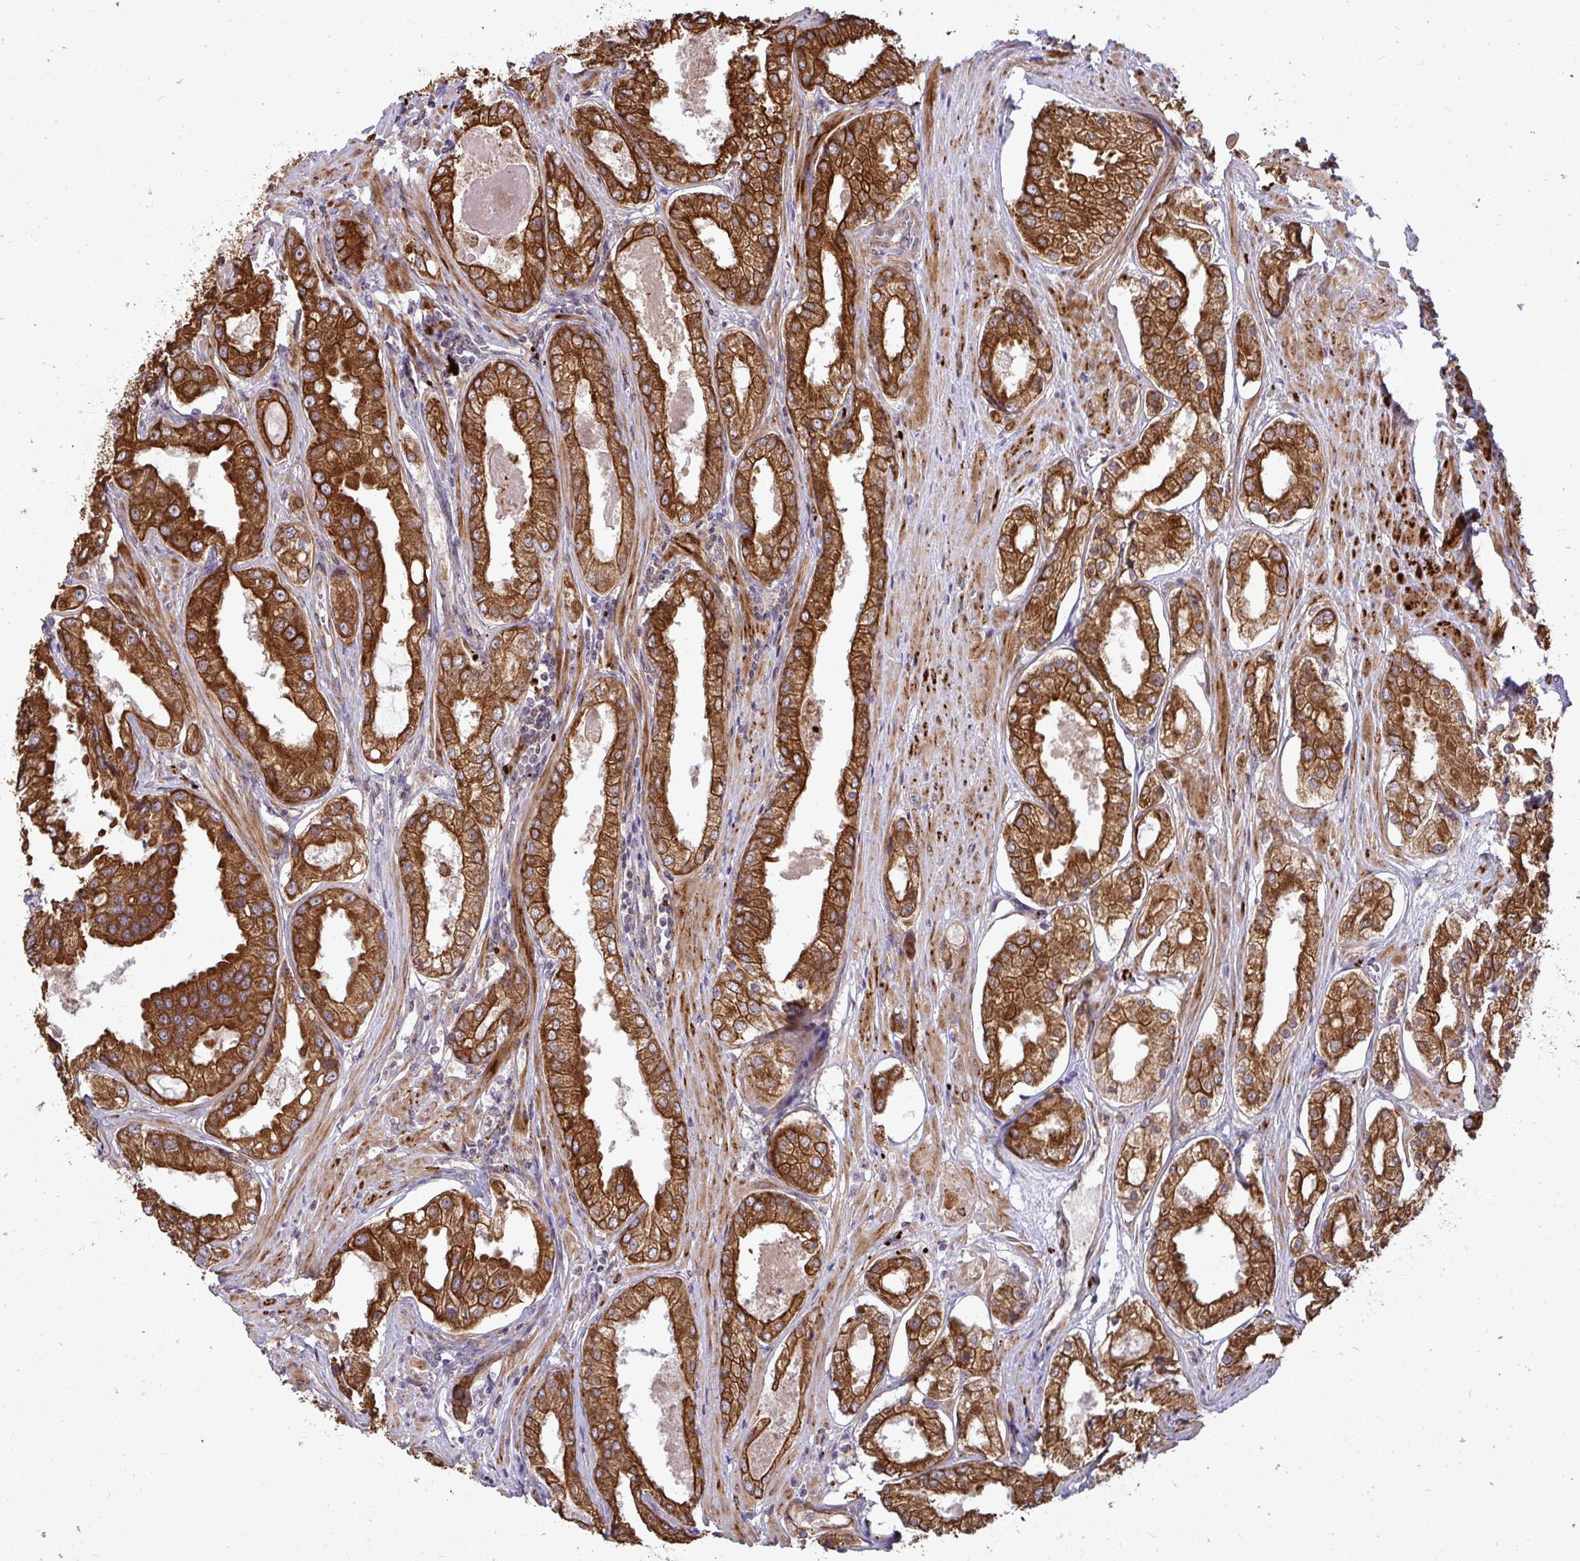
{"staining": {"intensity": "strong", "quantity": ">75%", "location": "cytoplasmic/membranous"}, "tissue": "prostate cancer", "cell_type": "Tumor cells", "image_type": "cancer", "snomed": [{"axis": "morphology", "description": "Adenocarcinoma, Low grade"}, {"axis": "topography", "description": "Prostate"}], "caption": "Prostate adenocarcinoma (low-grade) tissue exhibits strong cytoplasmic/membranous staining in approximately >75% of tumor cells", "gene": "TRIM44", "patient": {"sex": "male", "age": 68}}